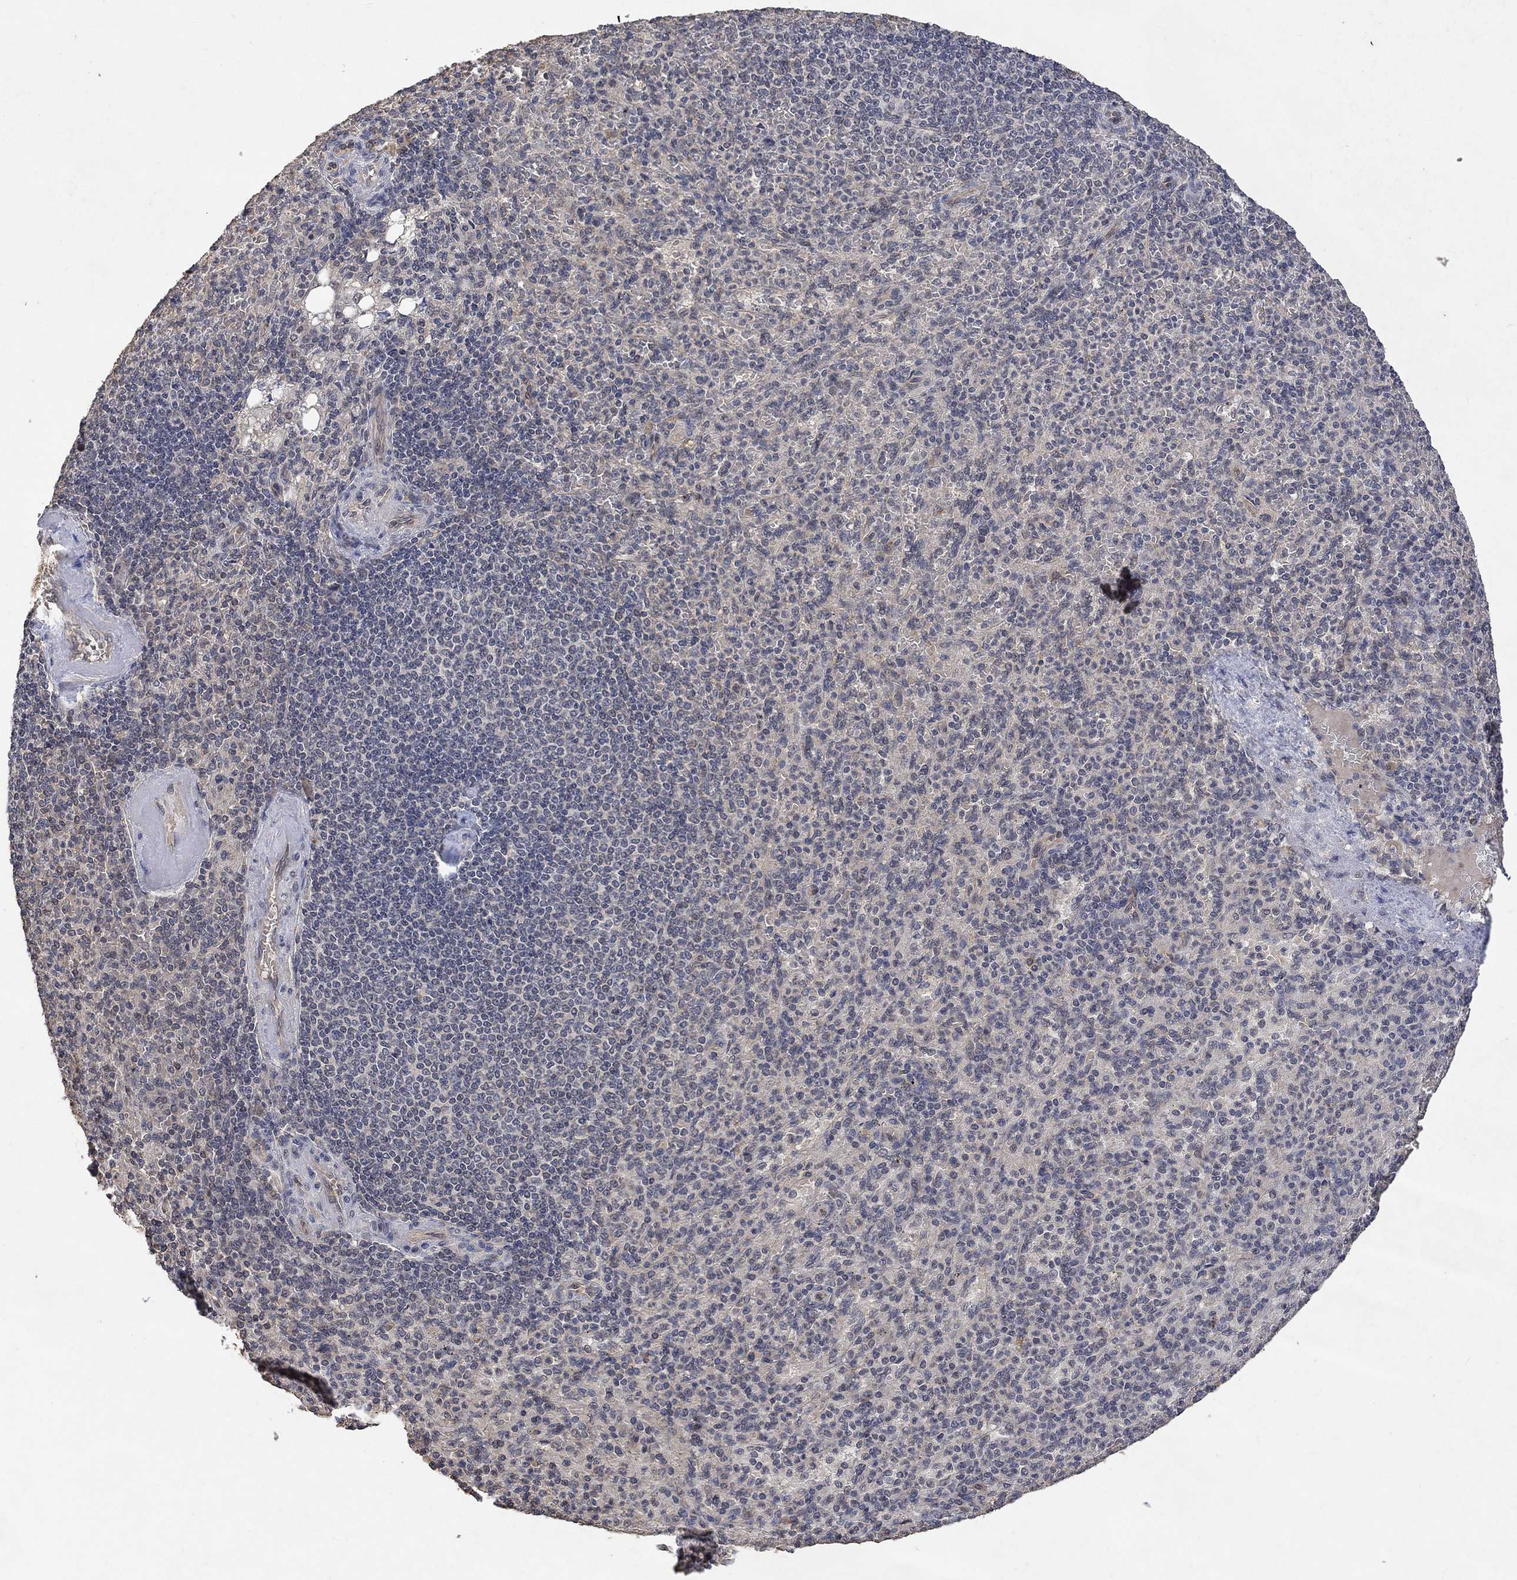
{"staining": {"intensity": "negative", "quantity": "none", "location": "none"}, "tissue": "spleen", "cell_type": "Cells in red pulp", "image_type": "normal", "snomed": [{"axis": "morphology", "description": "Normal tissue, NOS"}, {"axis": "topography", "description": "Spleen"}], "caption": "DAB (3,3'-diaminobenzidine) immunohistochemical staining of normal spleen displays no significant expression in cells in red pulp.", "gene": "GRIN2D", "patient": {"sex": "female", "age": 74}}